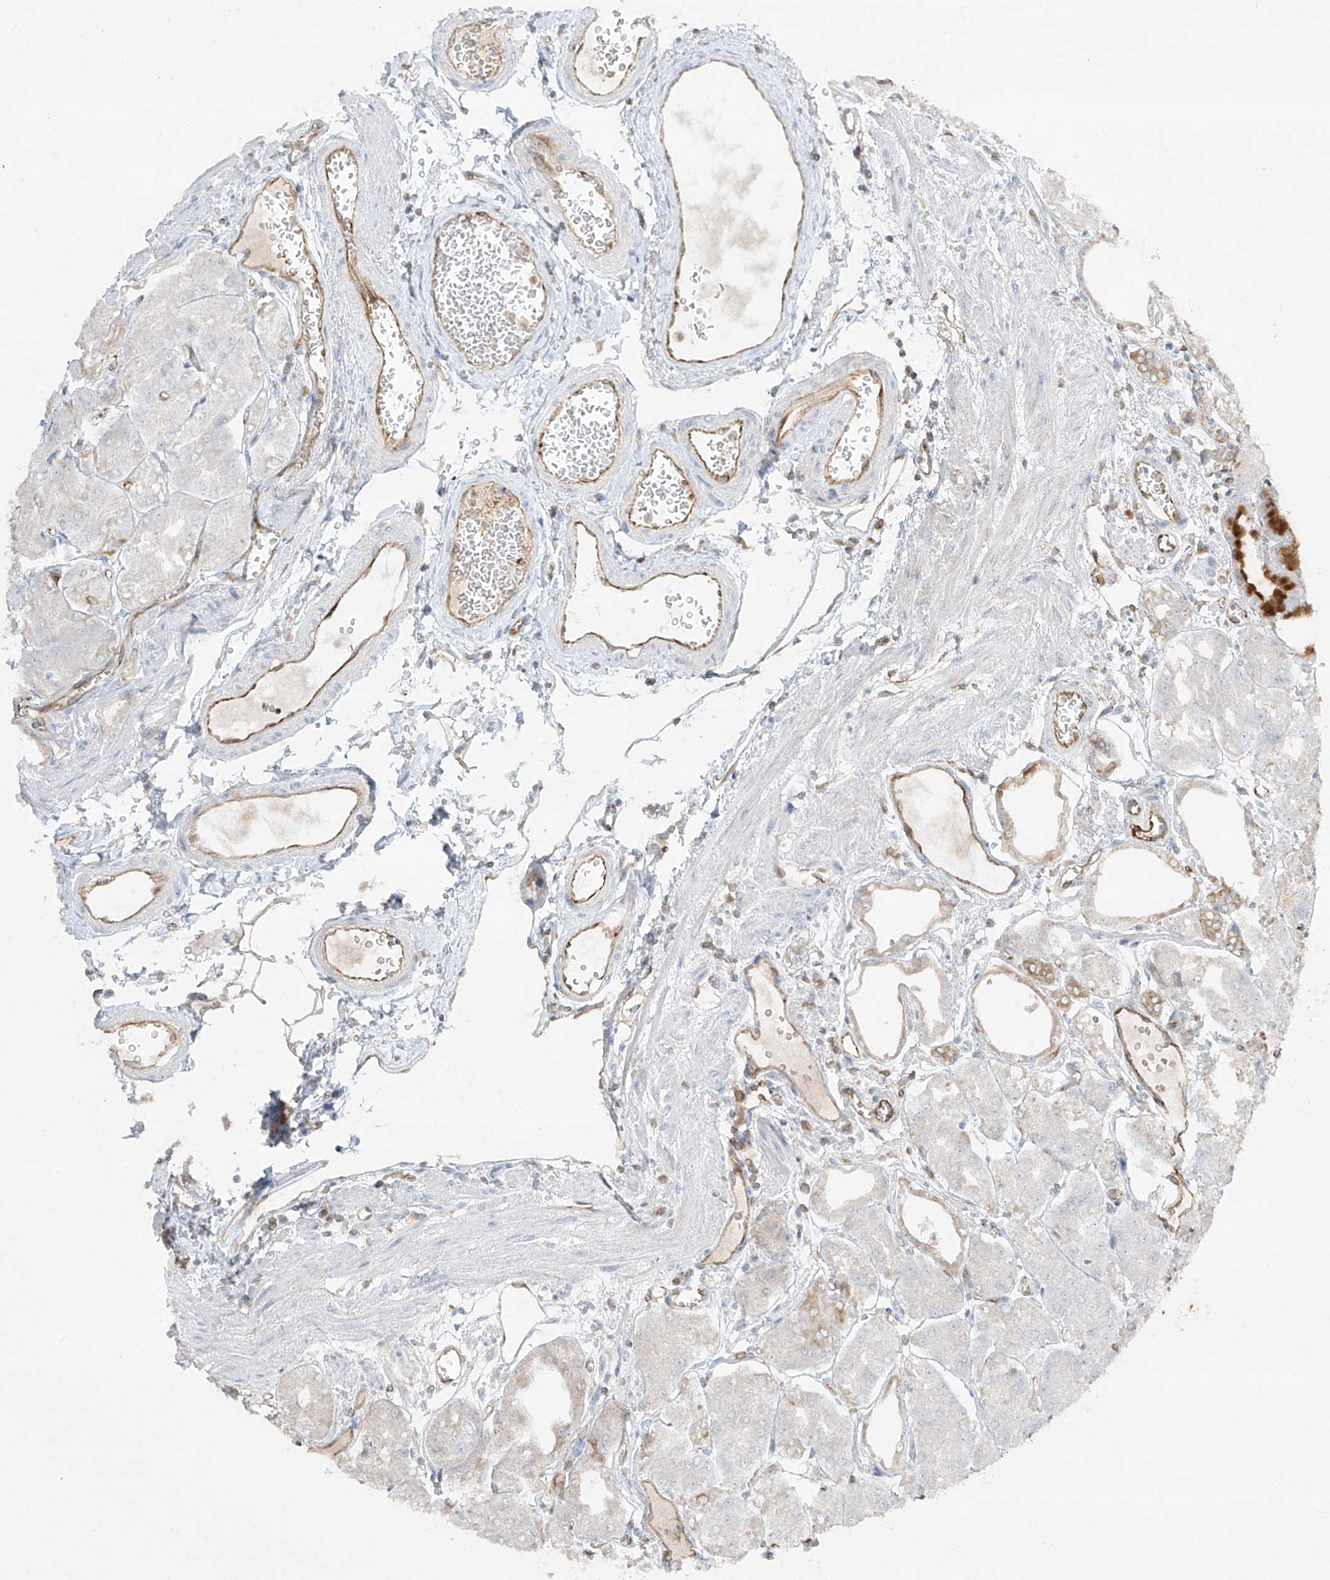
{"staining": {"intensity": "strong", "quantity": "<25%", "location": "cytoplasmic/membranous"}, "tissue": "stomach", "cell_type": "Glandular cells", "image_type": "normal", "snomed": [{"axis": "morphology", "description": "Normal tissue, NOS"}, {"axis": "topography", "description": "Stomach, lower"}], "caption": "Immunohistochemical staining of normal human stomach reveals strong cytoplasmic/membranous protein expression in approximately <25% of glandular cells.", "gene": "HLA", "patient": {"sex": "male", "age": 71}}